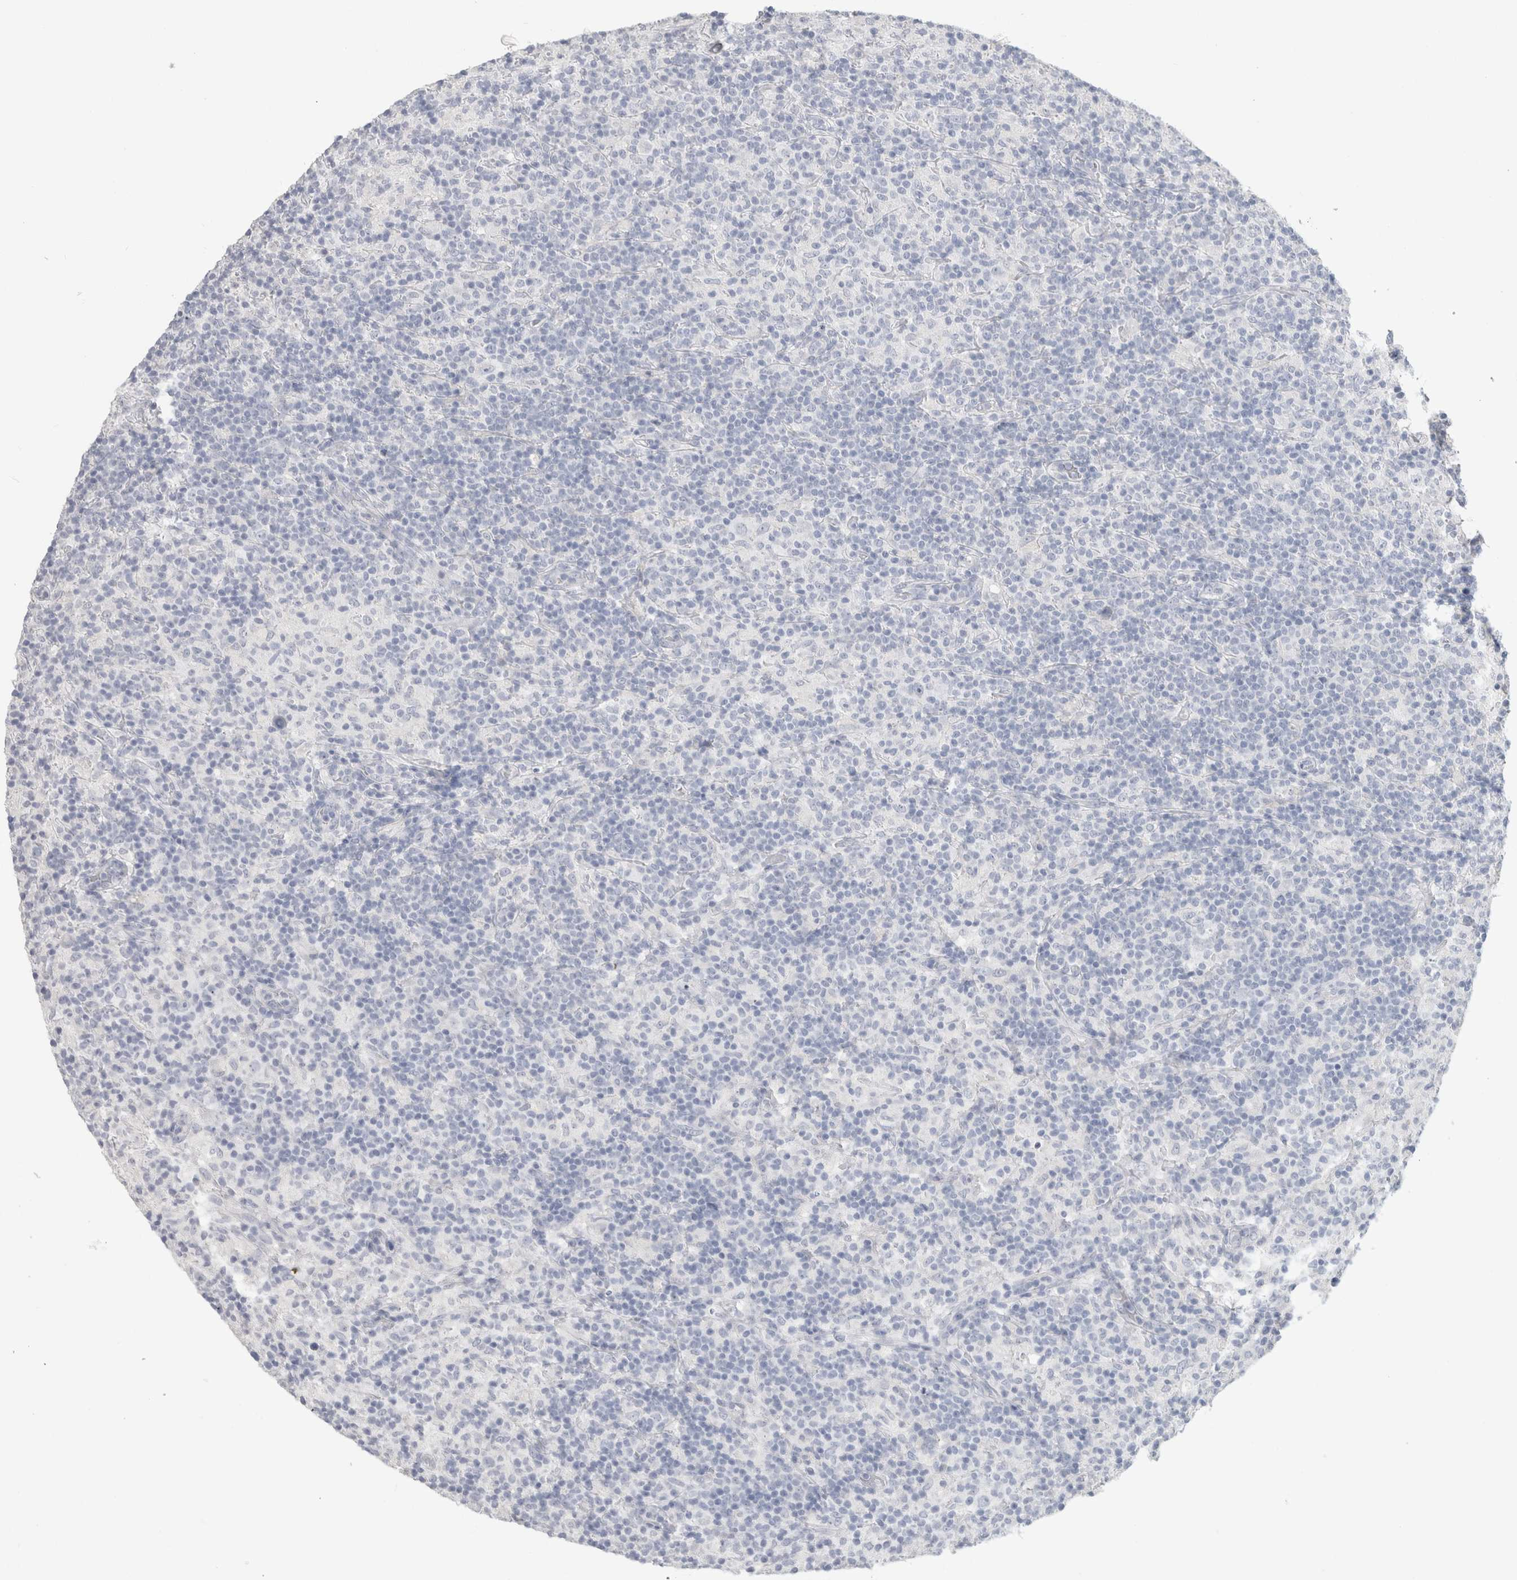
{"staining": {"intensity": "negative", "quantity": "none", "location": "none"}, "tissue": "lymphoma", "cell_type": "Tumor cells", "image_type": "cancer", "snomed": [{"axis": "morphology", "description": "Hodgkin's disease, NOS"}, {"axis": "topography", "description": "Lymph node"}], "caption": "The immunohistochemistry (IHC) image has no significant positivity in tumor cells of Hodgkin's disease tissue. (IHC, brightfield microscopy, high magnification).", "gene": "SLC6A1", "patient": {"sex": "male", "age": 70}}